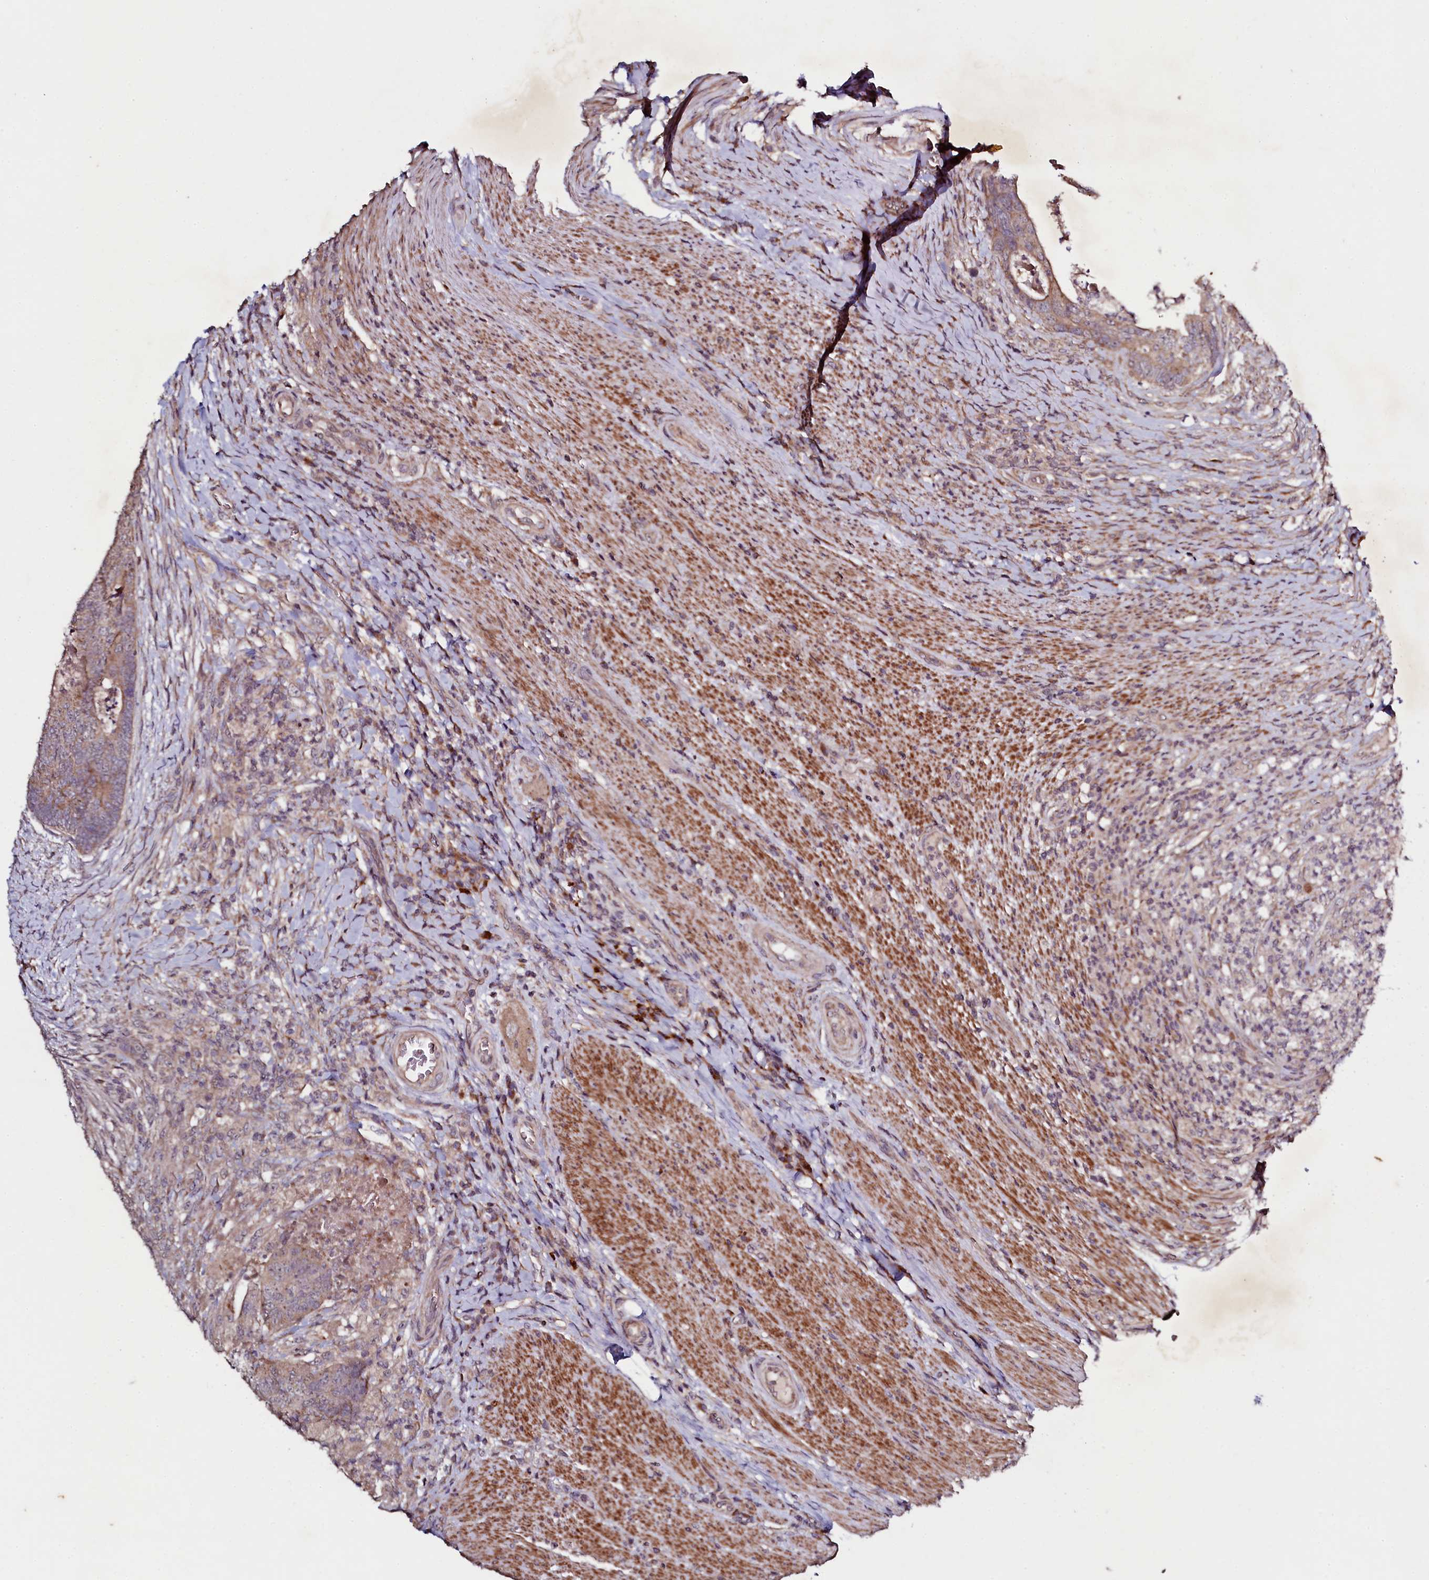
{"staining": {"intensity": "moderate", "quantity": ">75%", "location": "cytoplasmic/membranous"}, "tissue": "colorectal cancer", "cell_type": "Tumor cells", "image_type": "cancer", "snomed": [{"axis": "morphology", "description": "Adenocarcinoma, NOS"}, {"axis": "topography", "description": "Colon"}], "caption": "IHC of human colorectal cancer demonstrates medium levels of moderate cytoplasmic/membranous staining in about >75% of tumor cells.", "gene": "SEC24C", "patient": {"sex": "female", "age": 67}}